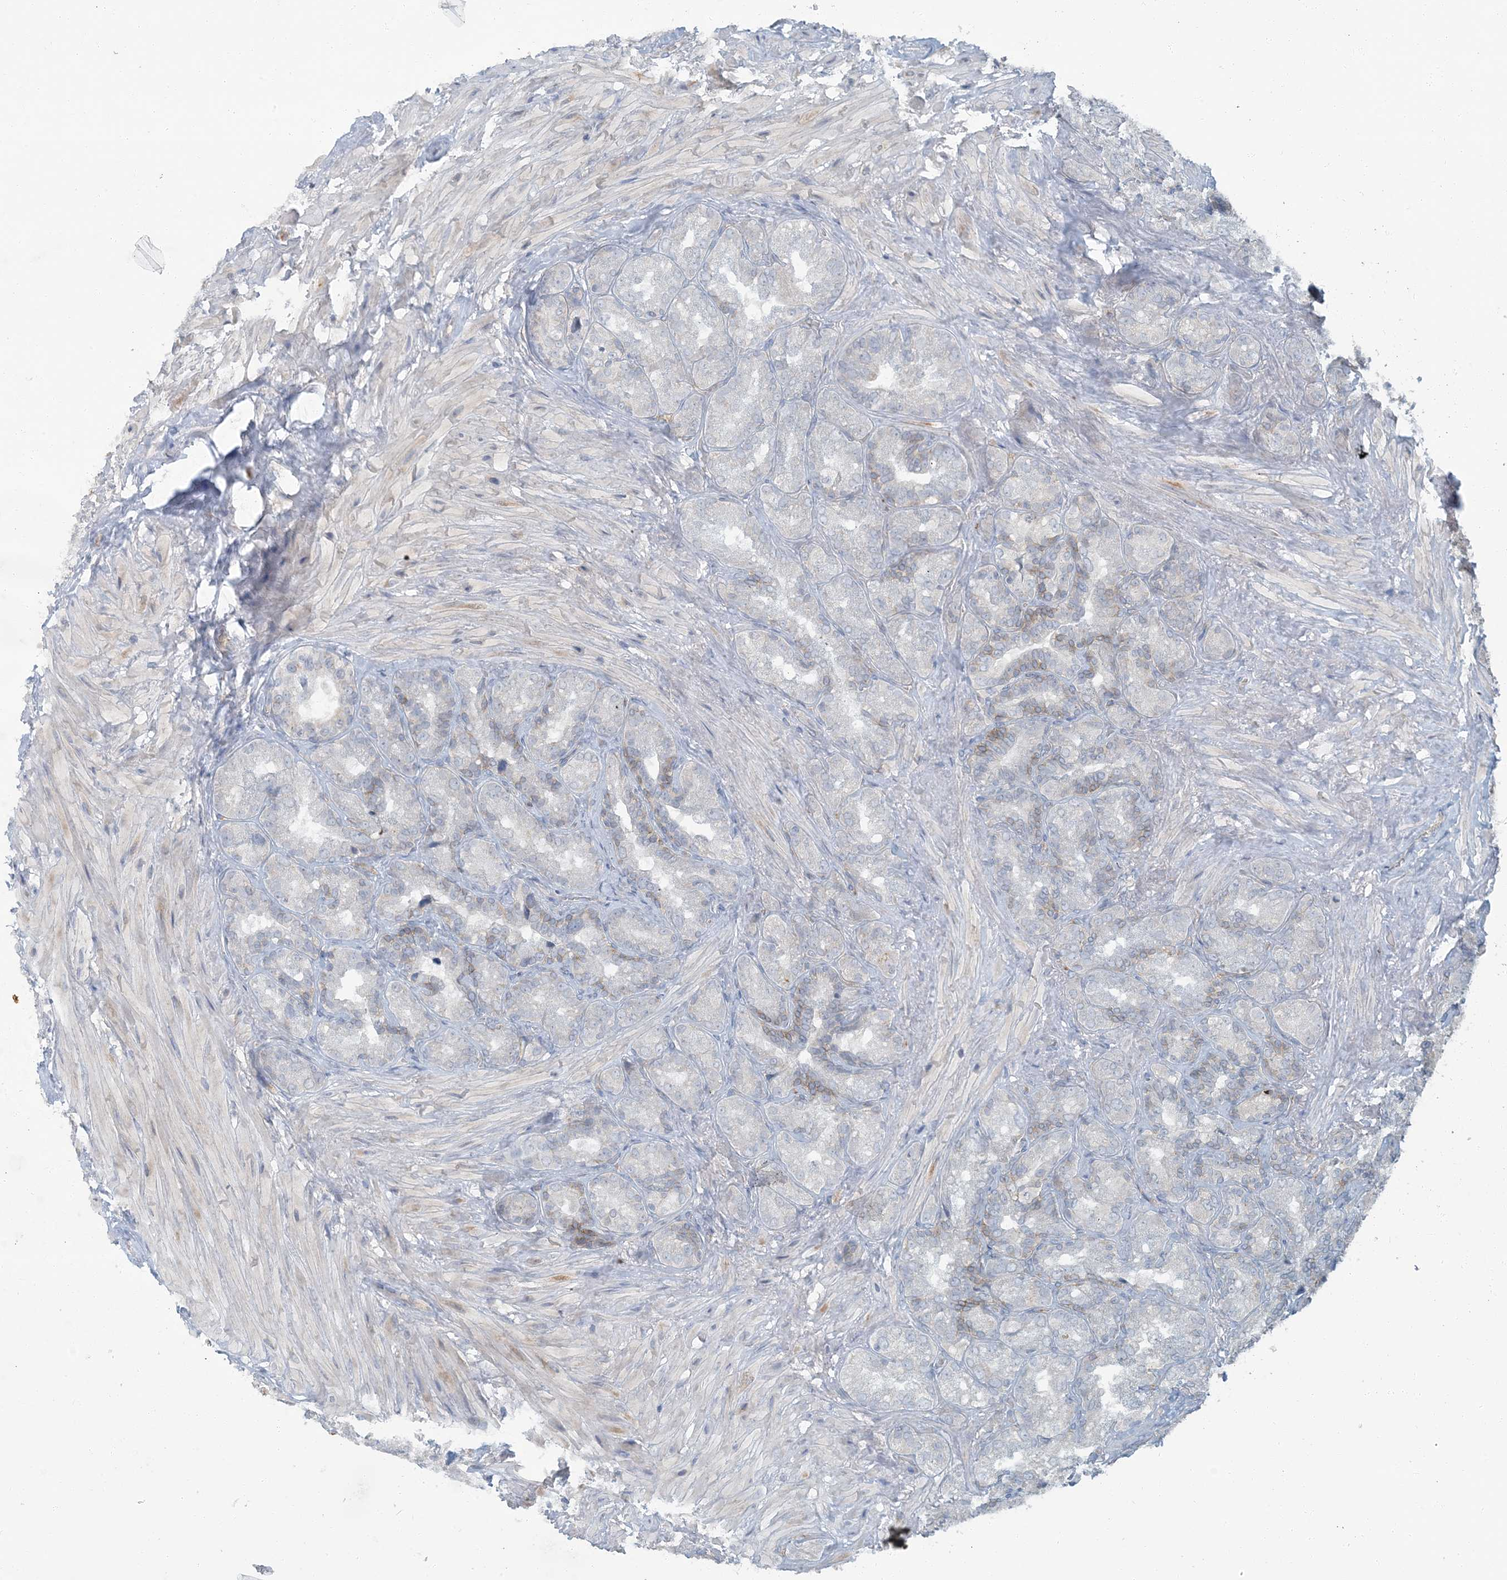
{"staining": {"intensity": "weak", "quantity": "<25%", "location": "cytoplasmic/membranous"}, "tissue": "seminal vesicle", "cell_type": "Glandular cells", "image_type": "normal", "snomed": [{"axis": "morphology", "description": "Normal tissue, NOS"}, {"axis": "topography", "description": "Seminal veicle"}, {"axis": "topography", "description": "Peripheral nerve tissue"}], "caption": "IHC histopathology image of unremarkable seminal vesicle stained for a protein (brown), which reveals no positivity in glandular cells.", "gene": "EPHA4", "patient": {"sex": "male", "age": 63}}